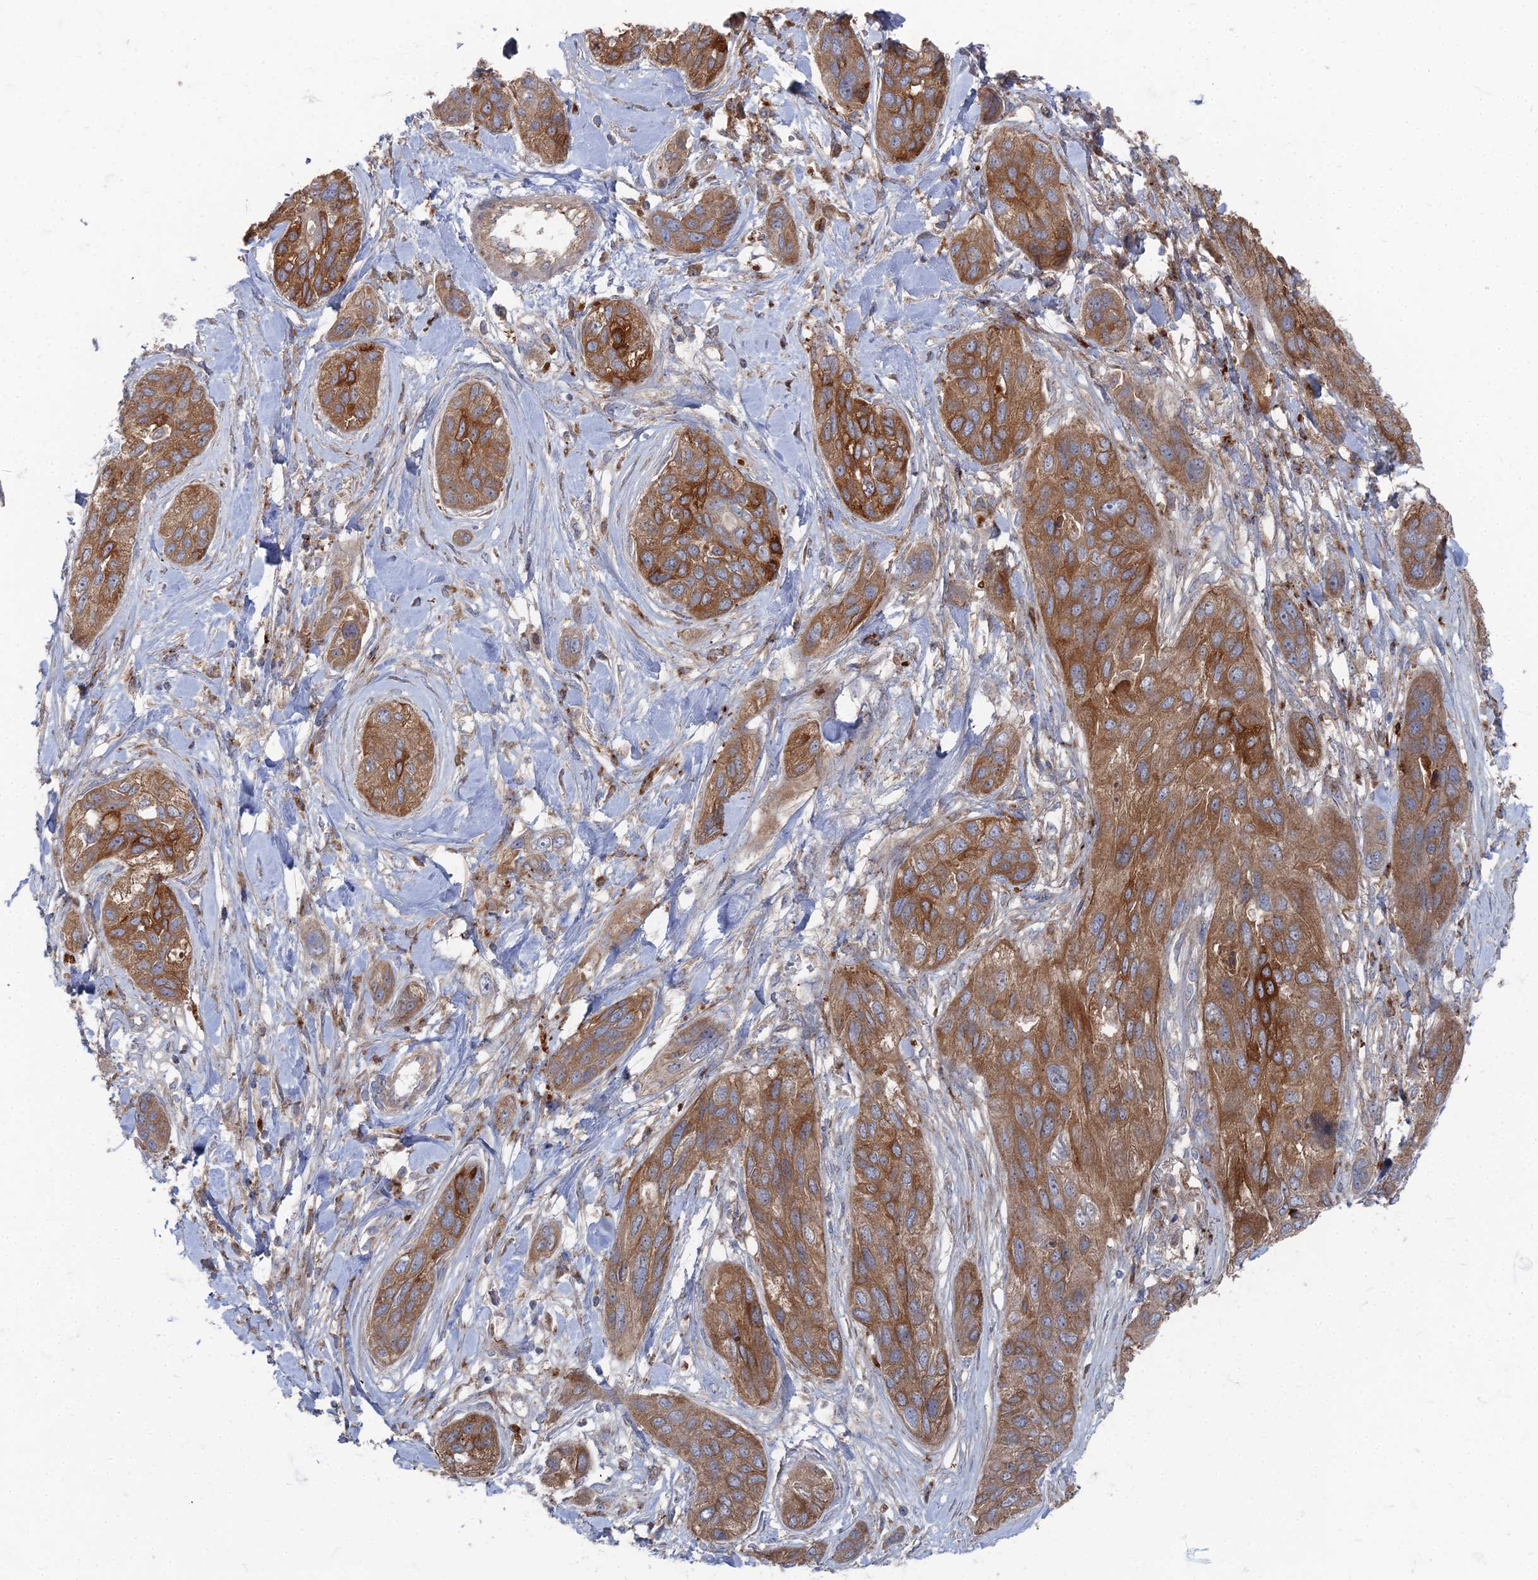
{"staining": {"intensity": "moderate", "quantity": ">75%", "location": "cytoplasmic/membranous"}, "tissue": "lung cancer", "cell_type": "Tumor cells", "image_type": "cancer", "snomed": [{"axis": "morphology", "description": "Squamous cell carcinoma, NOS"}, {"axis": "topography", "description": "Lung"}], "caption": "Tumor cells exhibit medium levels of moderate cytoplasmic/membranous expression in approximately >75% of cells in lung cancer.", "gene": "PPCDC", "patient": {"sex": "female", "age": 70}}